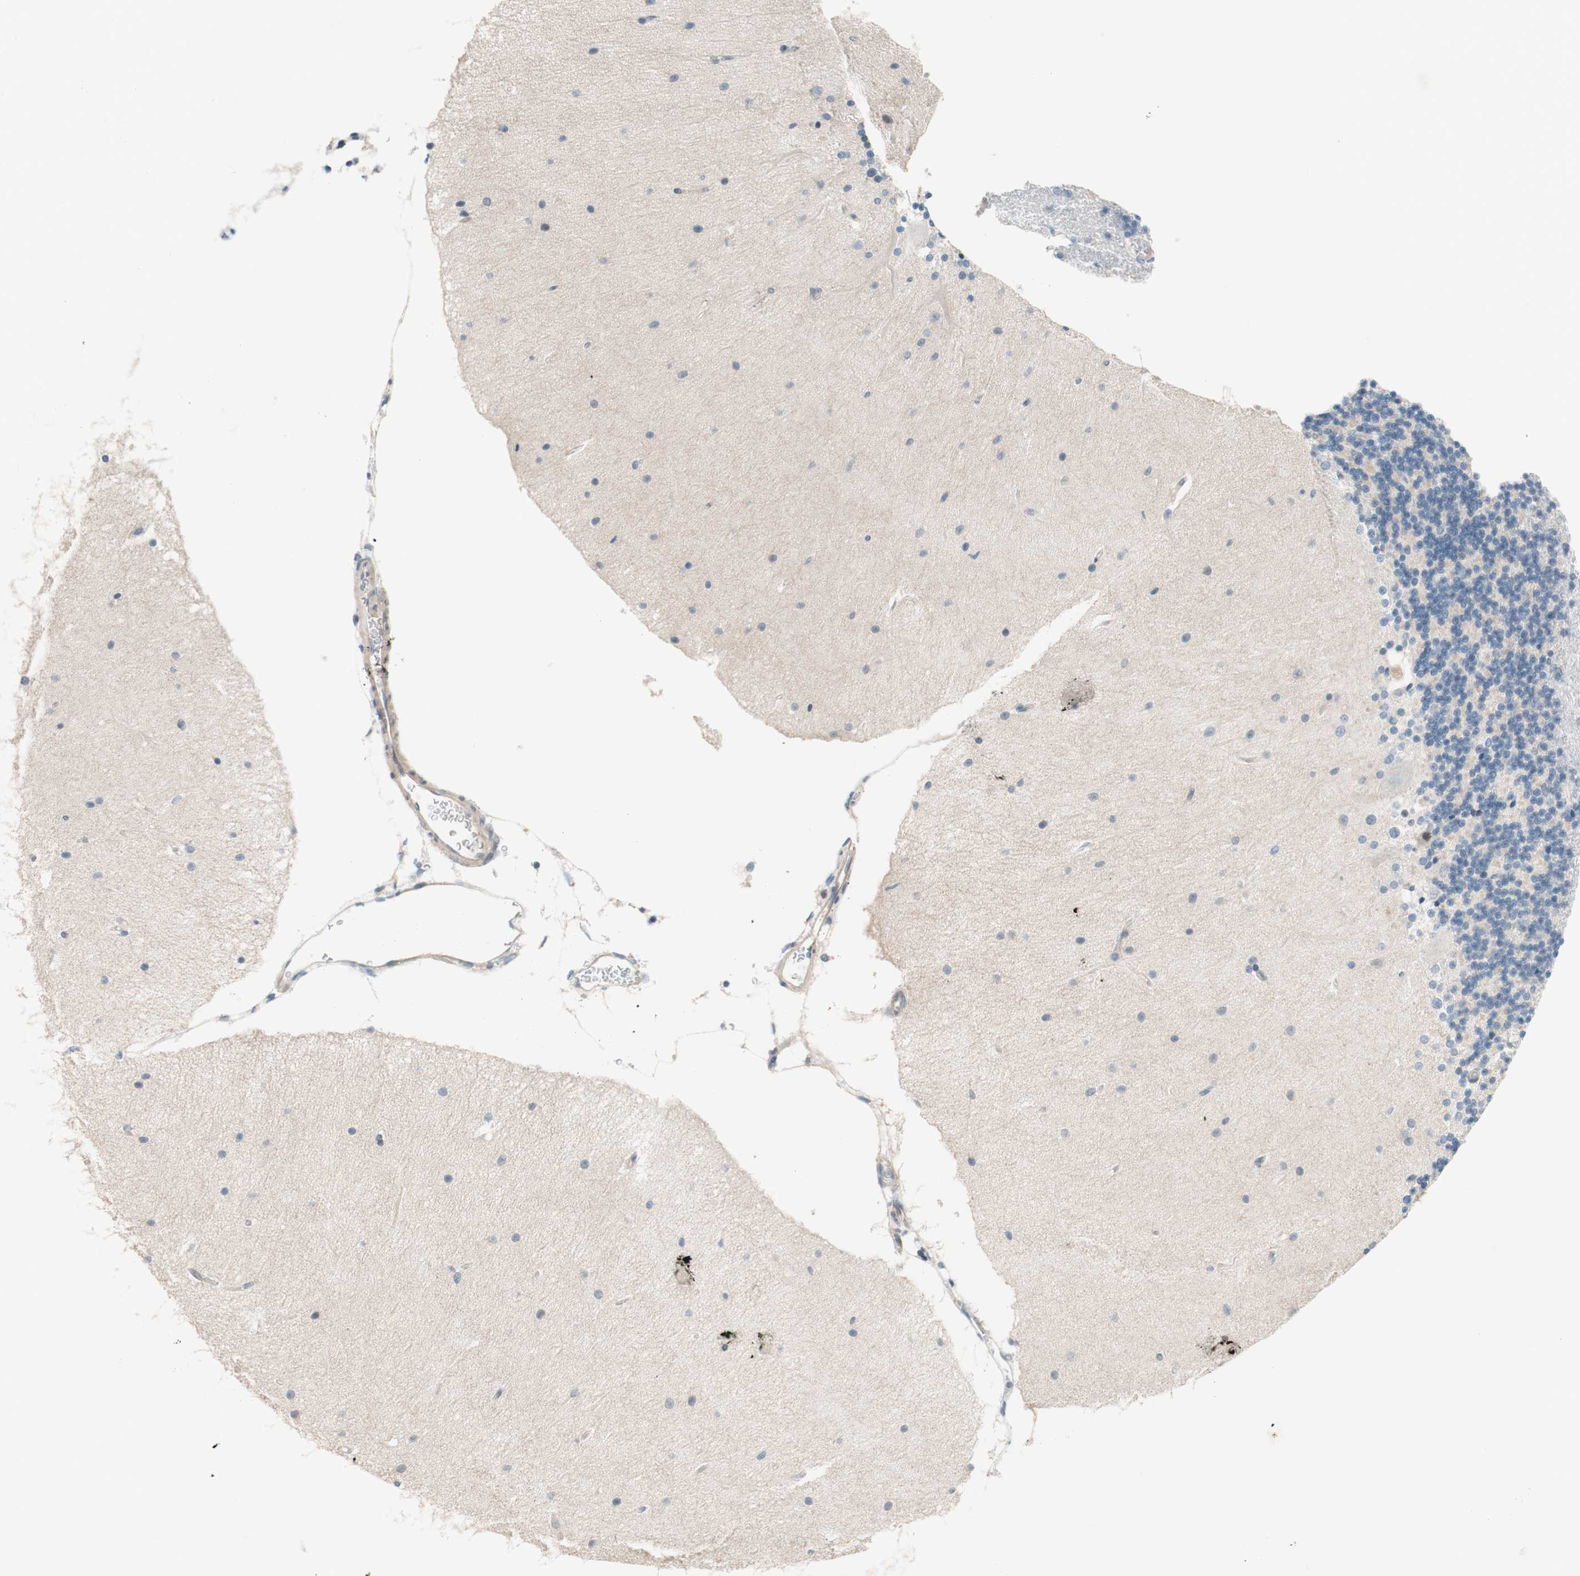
{"staining": {"intensity": "negative", "quantity": "none", "location": "none"}, "tissue": "cerebellum", "cell_type": "Cells in granular layer", "image_type": "normal", "snomed": [{"axis": "morphology", "description": "Normal tissue, NOS"}, {"axis": "topography", "description": "Cerebellum"}], "caption": "An image of cerebellum stained for a protein shows no brown staining in cells in granular layer.", "gene": "JPH1", "patient": {"sex": "female", "age": 54}}